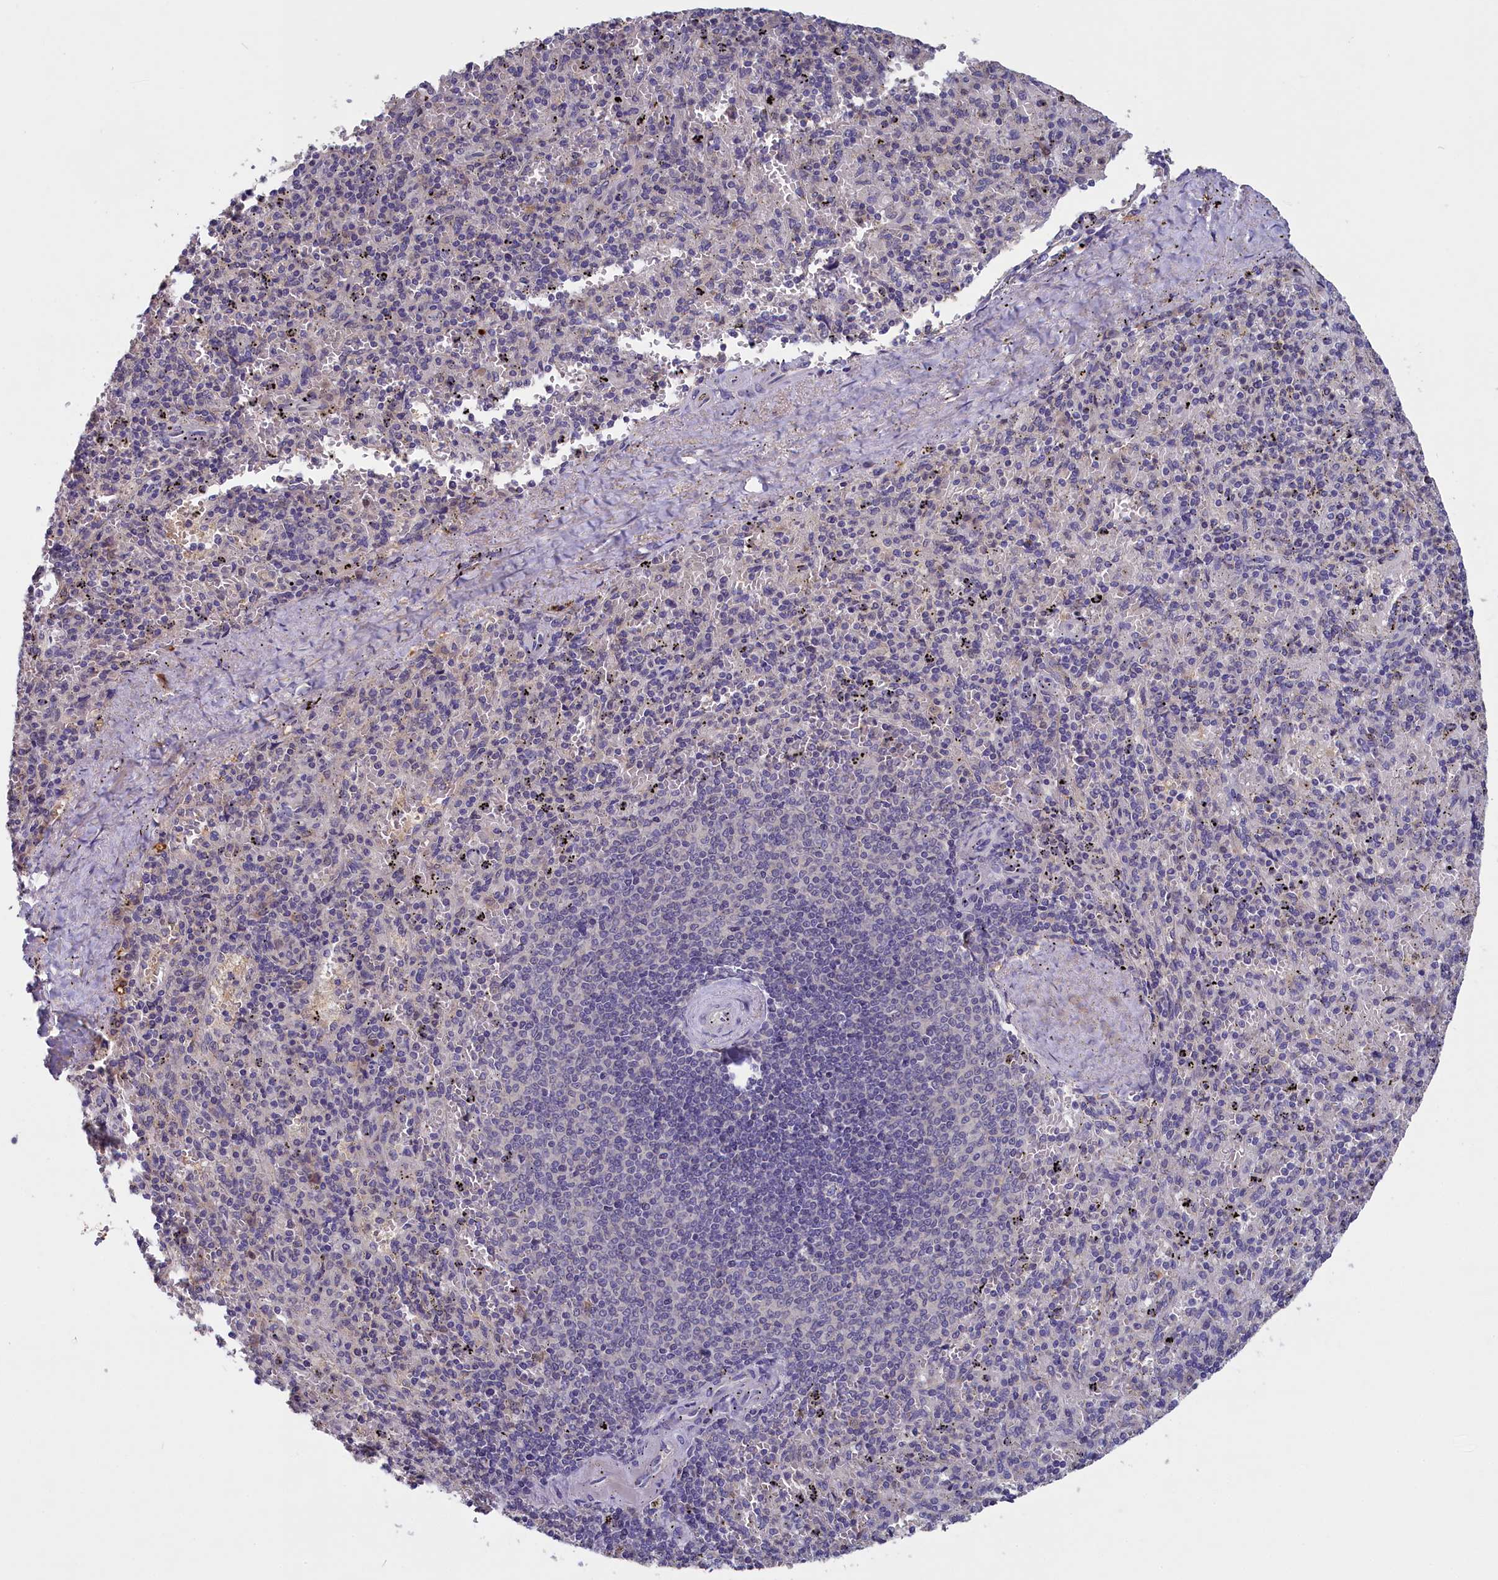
{"staining": {"intensity": "negative", "quantity": "none", "location": "none"}, "tissue": "spleen", "cell_type": "Cells in red pulp", "image_type": "normal", "snomed": [{"axis": "morphology", "description": "Normal tissue, NOS"}, {"axis": "topography", "description": "Spleen"}], "caption": "Human spleen stained for a protein using IHC exhibits no expression in cells in red pulp.", "gene": "UCHL3", "patient": {"sex": "male", "age": 82}}